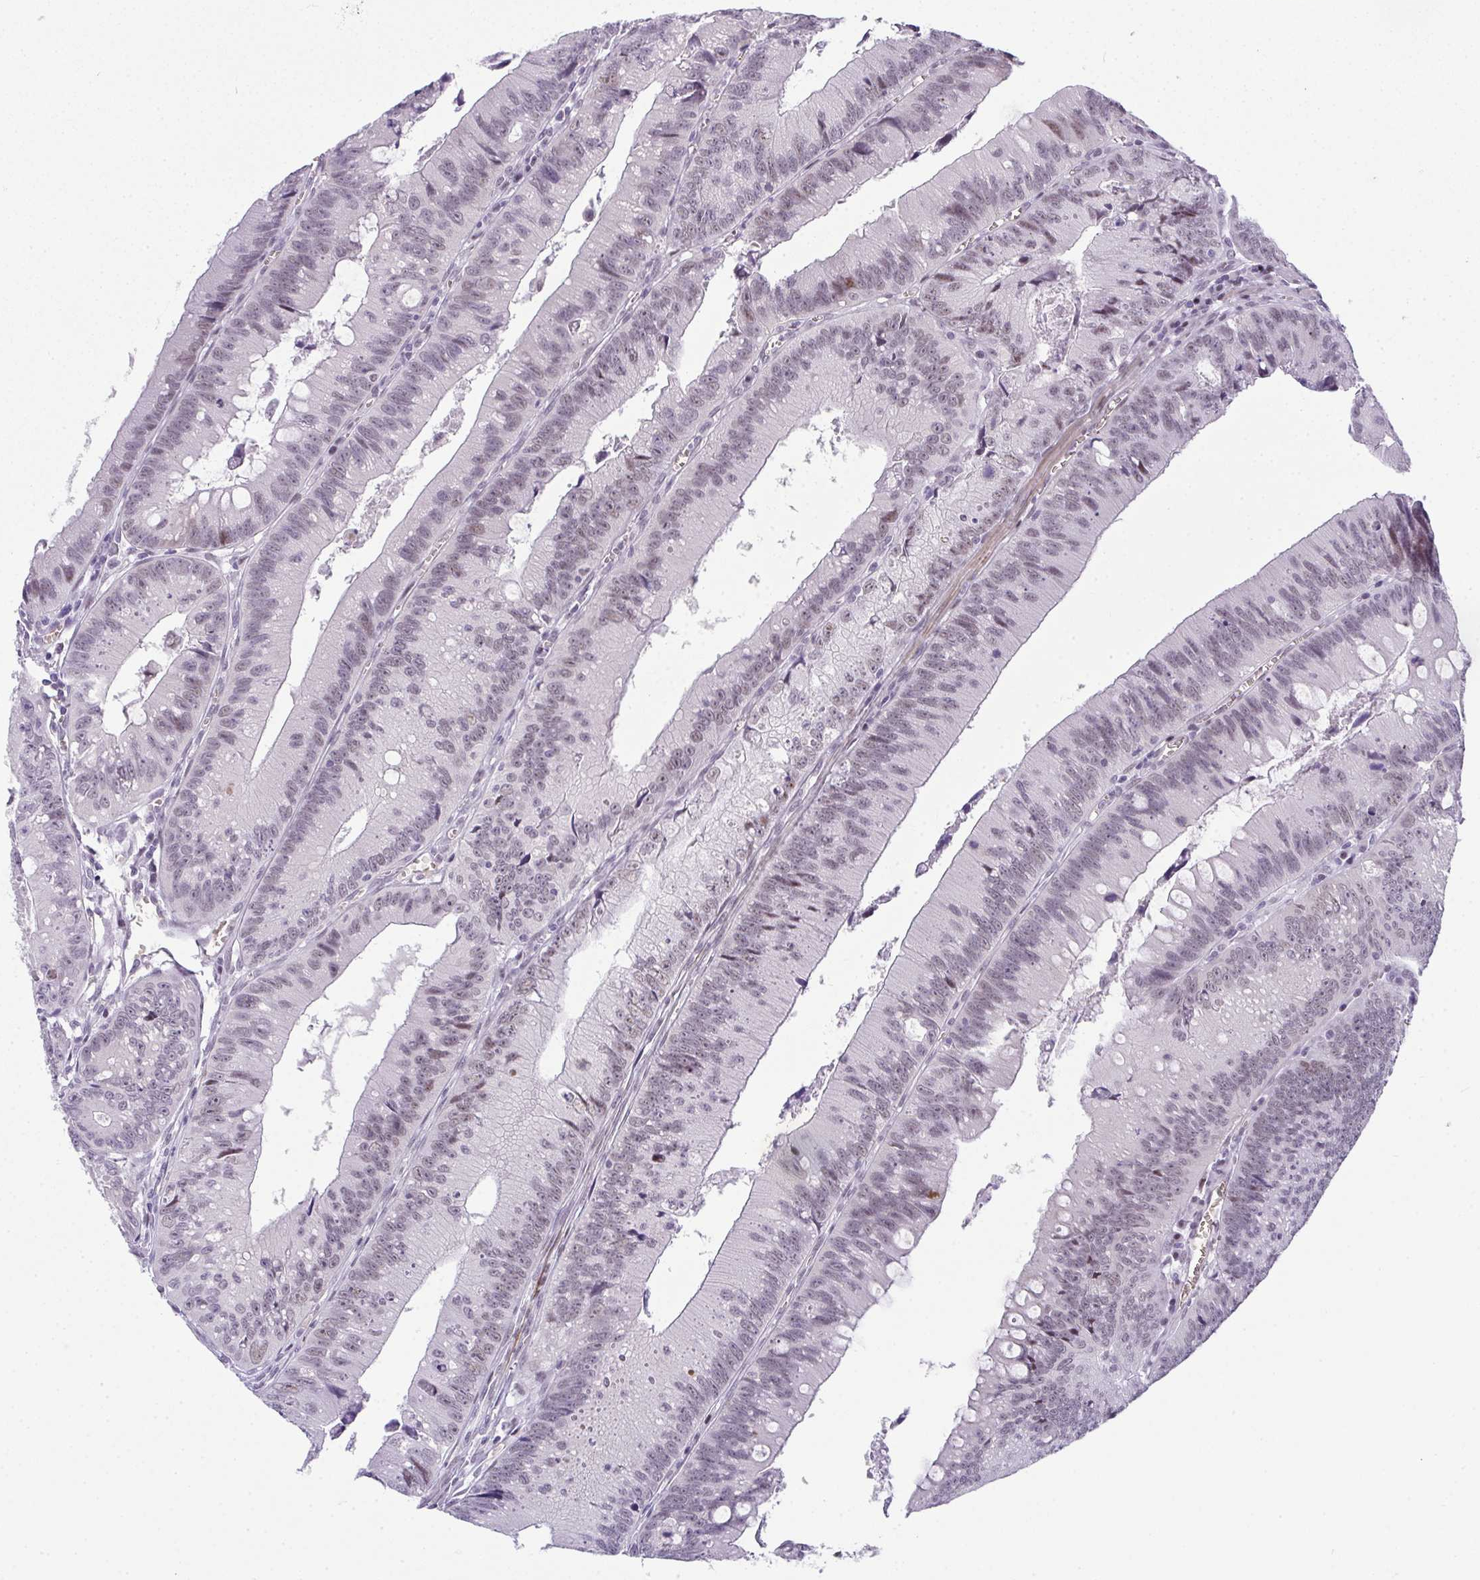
{"staining": {"intensity": "weak", "quantity": "<25%", "location": "nuclear"}, "tissue": "colorectal cancer", "cell_type": "Tumor cells", "image_type": "cancer", "snomed": [{"axis": "morphology", "description": "Adenocarcinoma, NOS"}, {"axis": "topography", "description": "Rectum"}], "caption": "Tumor cells are negative for brown protein staining in adenocarcinoma (colorectal).", "gene": "TNMD", "patient": {"sex": "female", "age": 81}}